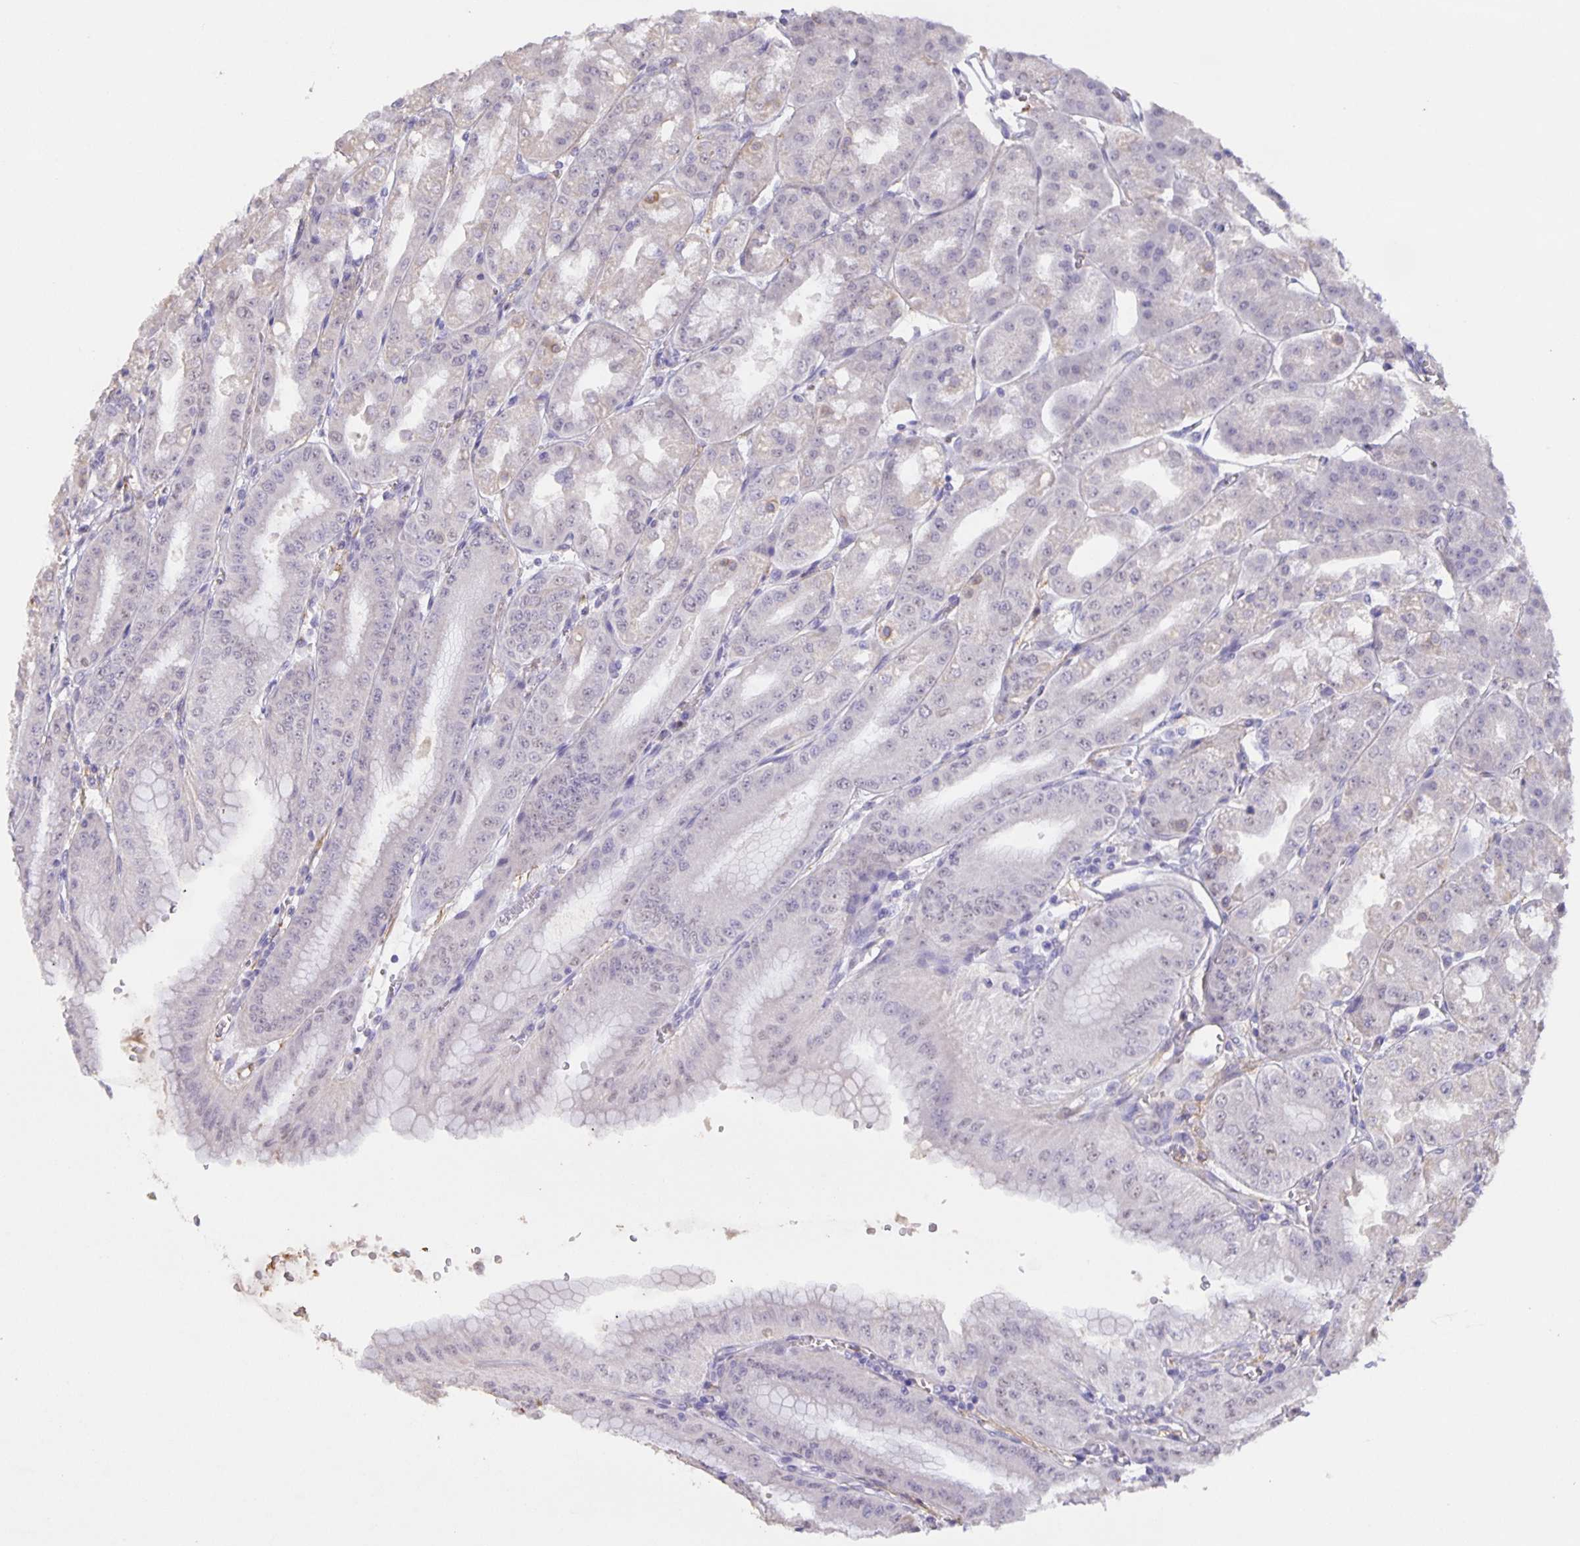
{"staining": {"intensity": "negative", "quantity": "none", "location": "none"}, "tissue": "stomach", "cell_type": "Glandular cells", "image_type": "normal", "snomed": [{"axis": "morphology", "description": "Normal tissue, NOS"}, {"axis": "topography", "description": "Stomach, lower"}], "caption": "This is an immunohistochemistry histopathology image of benign stomach. There is no staining in glandular cells.", "gene": "SRCIN1", "patient": {"sex": "male", "age": 71}}